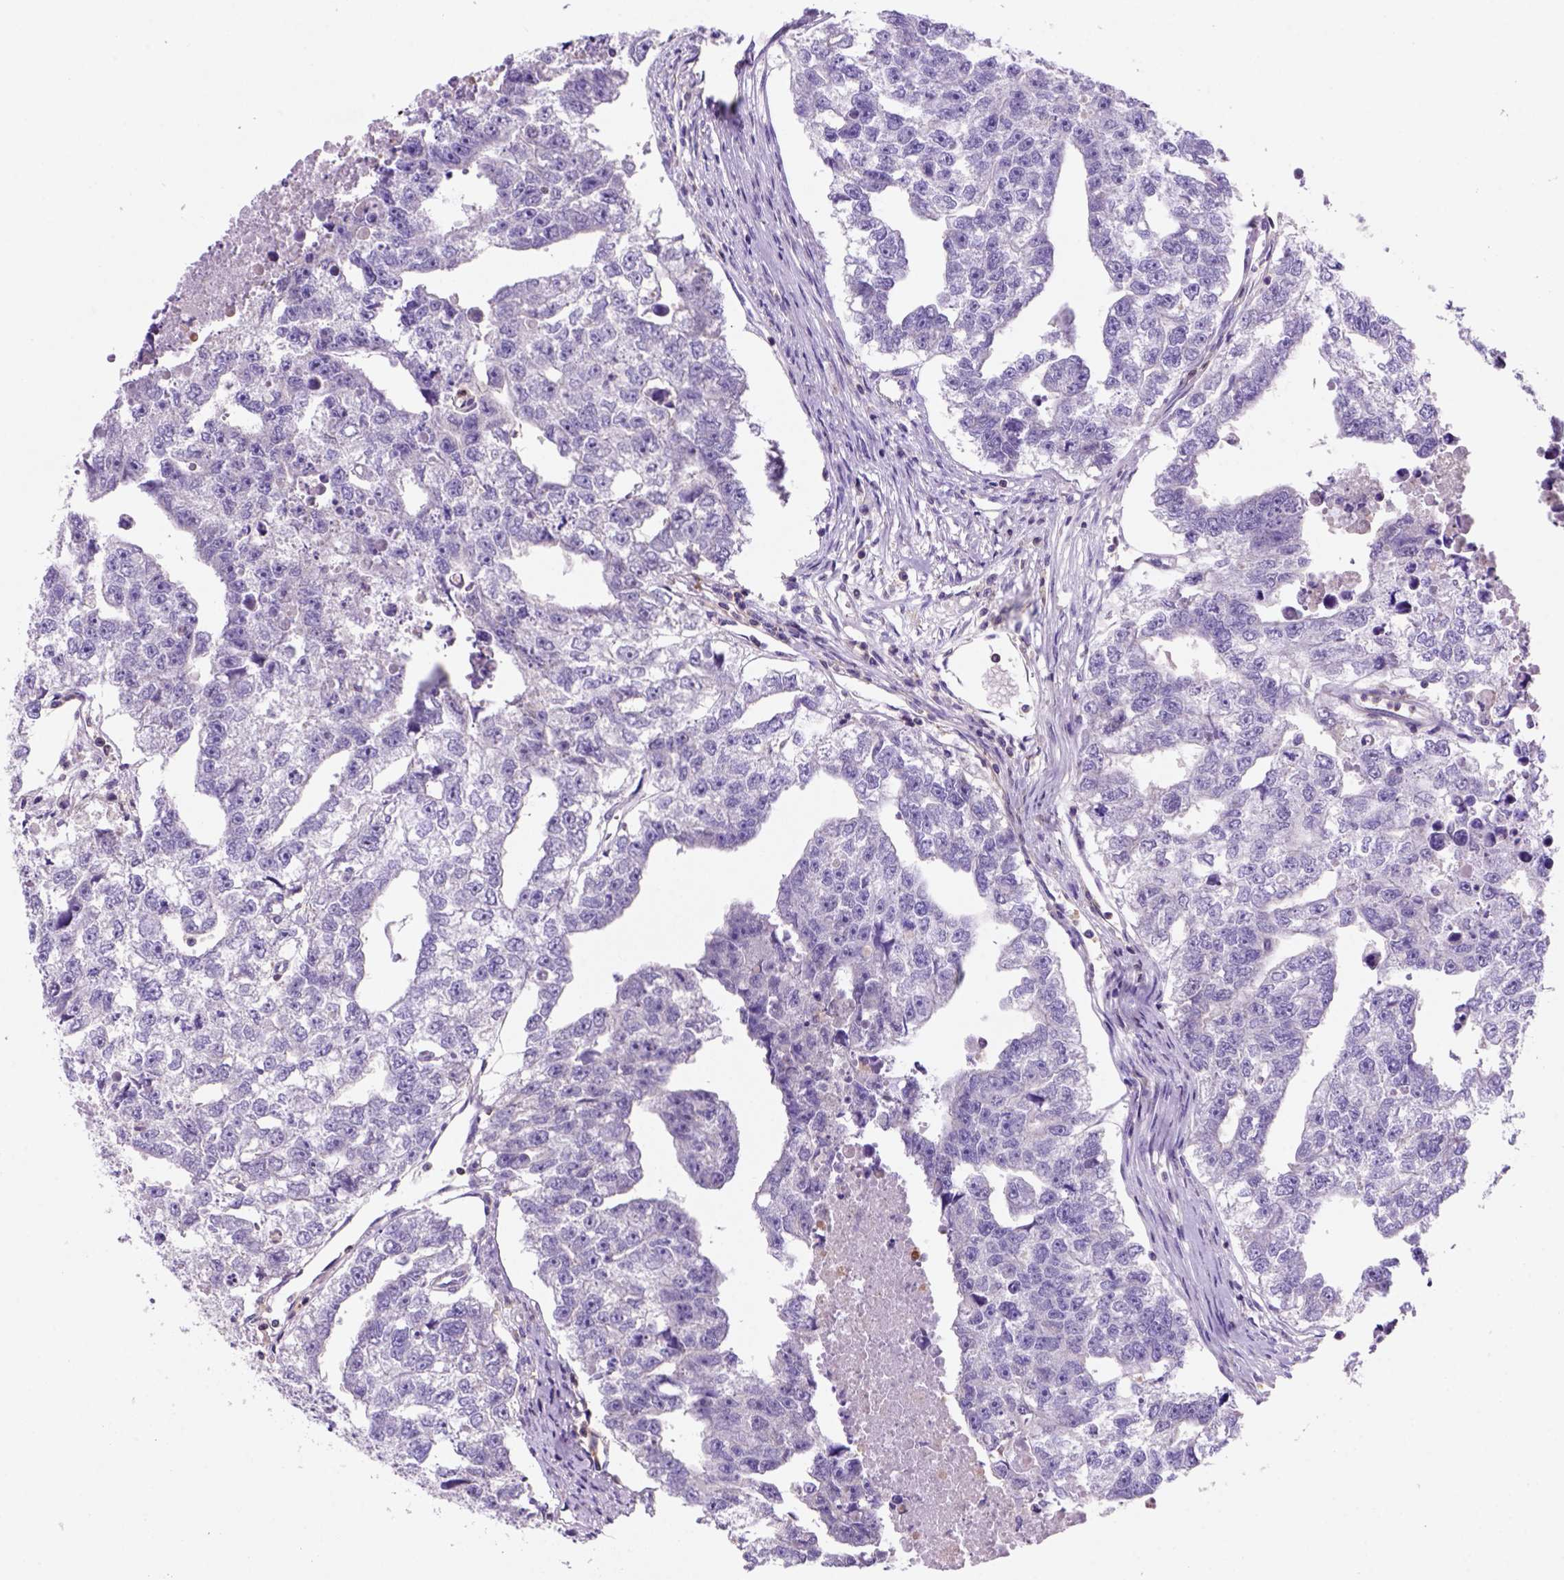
{"staining": {"intensity": "negative", "quantity": "none", "location": "none"}, "tissue": "testis cancer", "cell_type": "Tumor cells", "image_type": "cancer", "snomed": [{"axis": "morphology", "description": "Carcinoma, Embryonal, NOS"}, {"axis": "morphology", "description": "Teratoma, malignant, NOS"}, {"axis": "topography", "description": "Testis"}], "caption": "High magnification brightfield microscopy of testis cancer (embryonal carcinoma) stained with DAB (3,3'-diaminobenzidine) (brown) and counterstained with hematoxylin (blue): tumor cells show no significant staining. (DAB (3,3'-diaminobenzidine) IHC, high magnification).", "gene": "INPP5D", "patient": {"sex": "male", "age": 44}}